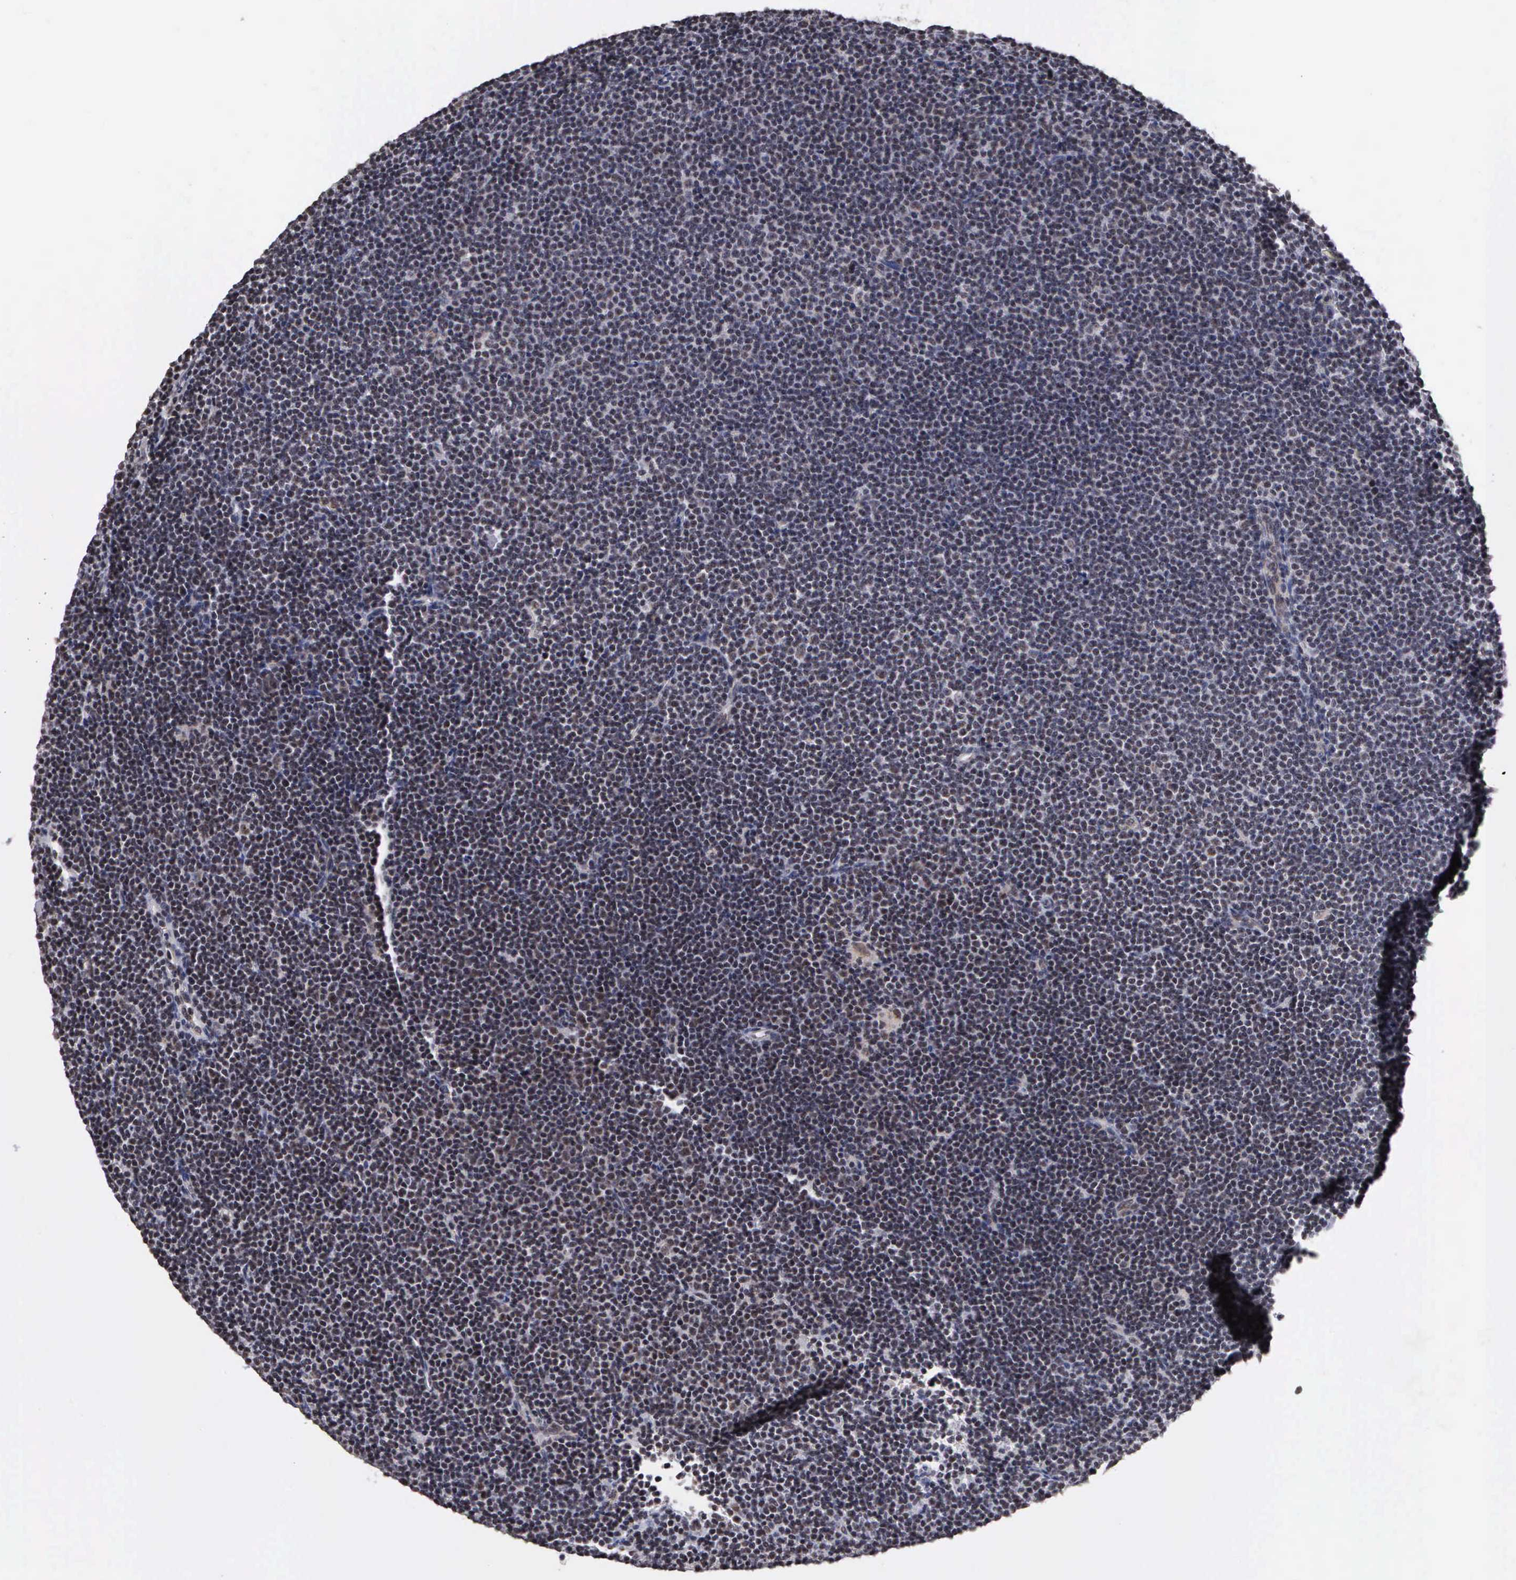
{"staining": {"intensity": "weak", "quantity": "25%-75%", "location": "cytoplasmic/membranous,nuclear"}, "tissue": "lymphoma", "cell_type": "Tumor cells", "image_type": "cancer", "snomed": [{"axis": "morphology", "description": "Malignant lymphoma, non-Hodgkin's type, Low grade"}, {"axis": "topography", "description": "Lymph node"}], "caption": "Brown immunohistochemical staining in lymphoma demonstrates weak cytoplasmic/membranous and nuclear staining in approximately 25%-75% of tumor cells.", "gene": "GTF2A1", "patient": {"sex": "female", "age": 69}}